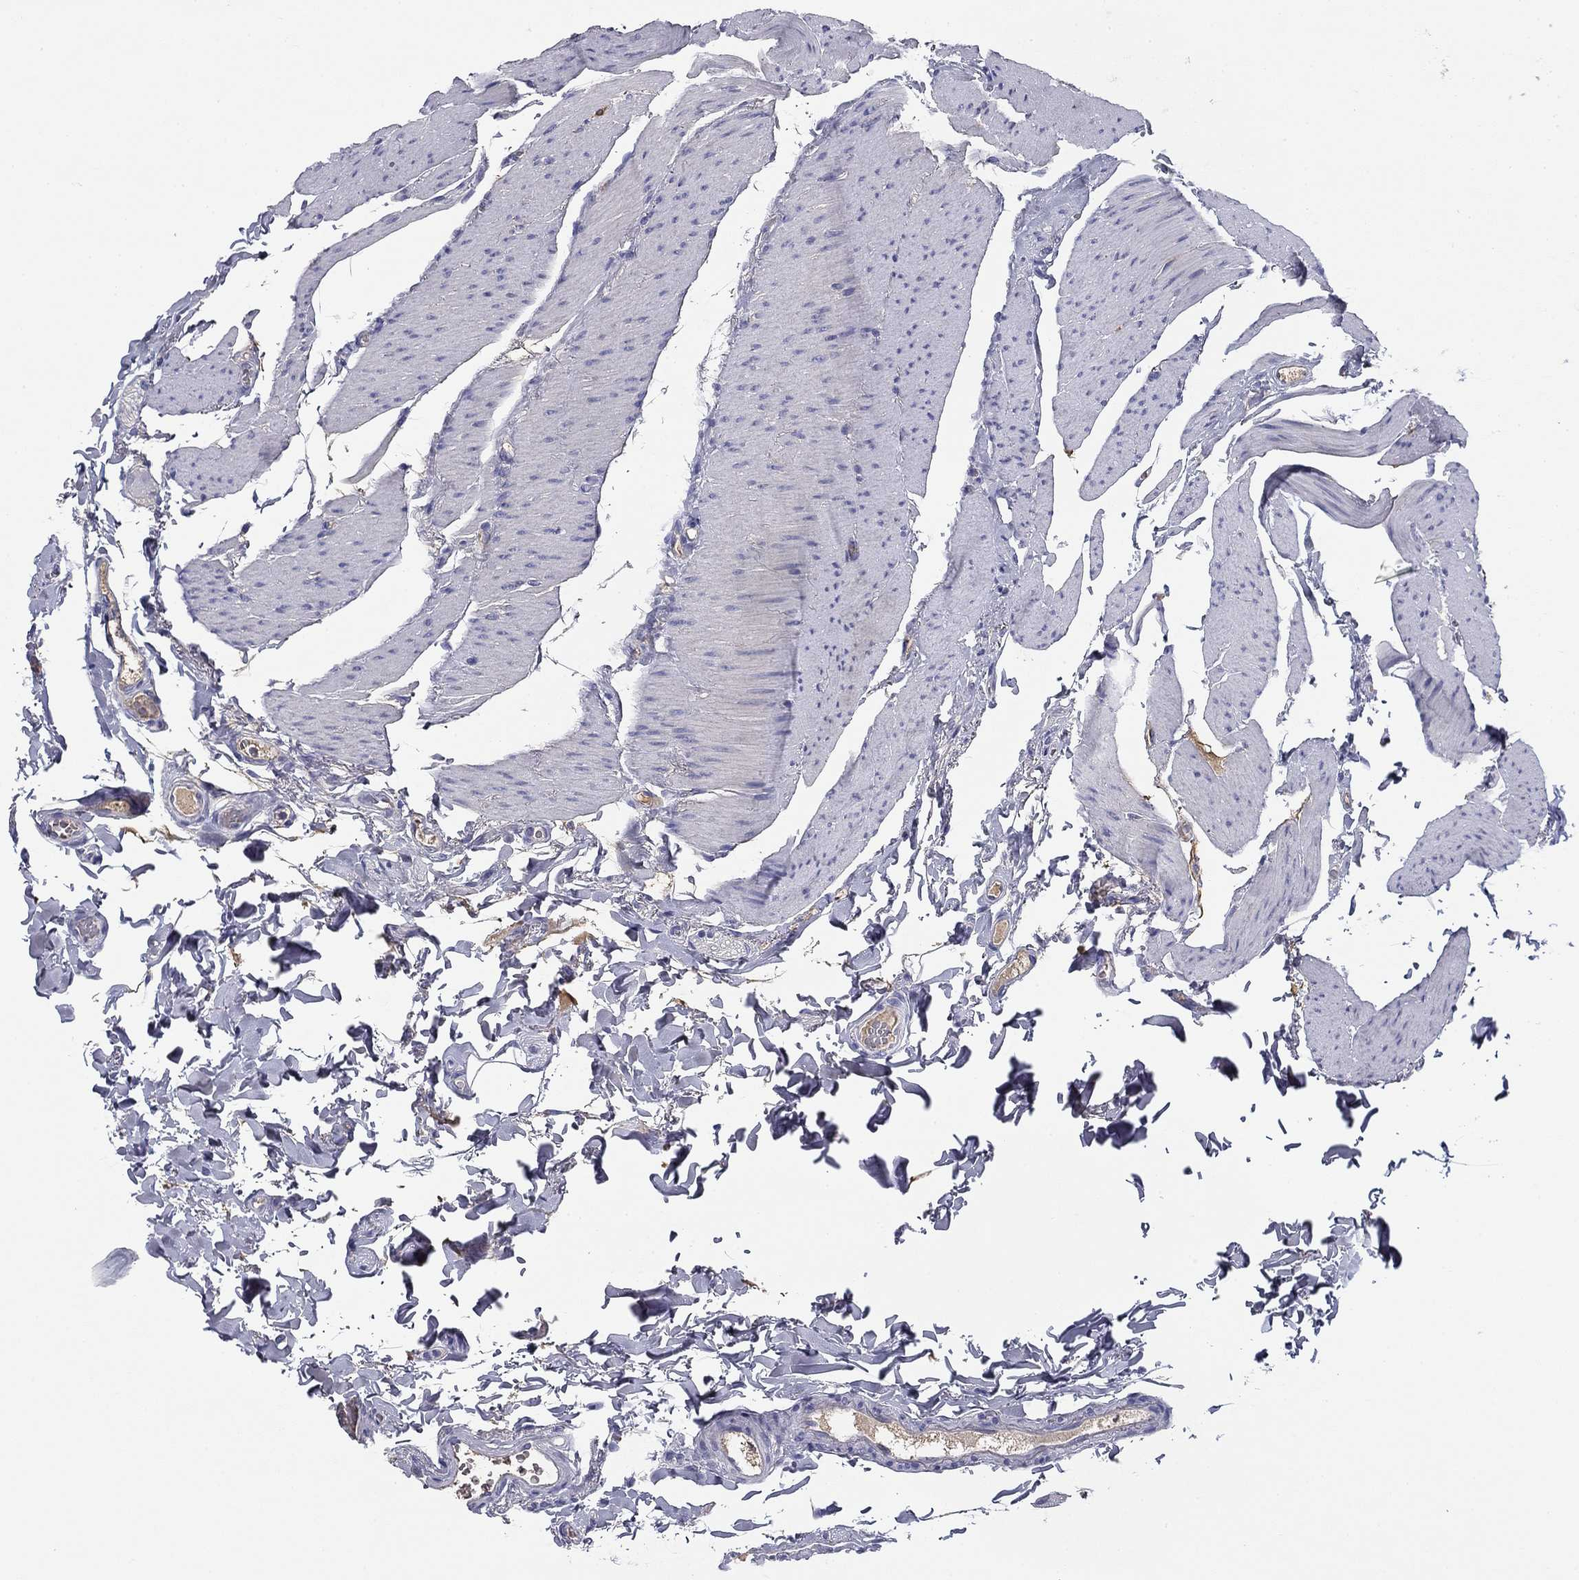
{"staining": {"intensity": "negative", "quantity": "none", "location": "none"}, "tissue": "colon", "cell_type": "Endothelial cells", "image_type": "normal", "snomed": [{"axis": "morphology", "description": "Normal tissue, NOS"}, {"axis": "topography", "description": "Colon"}], "caption": "Image shows no significant protein expression in endothelial cells of normal colon. Nuclei are stained in blue.", "gene": "CPLX4", "patient": {"sex": "female", "age": 86}}